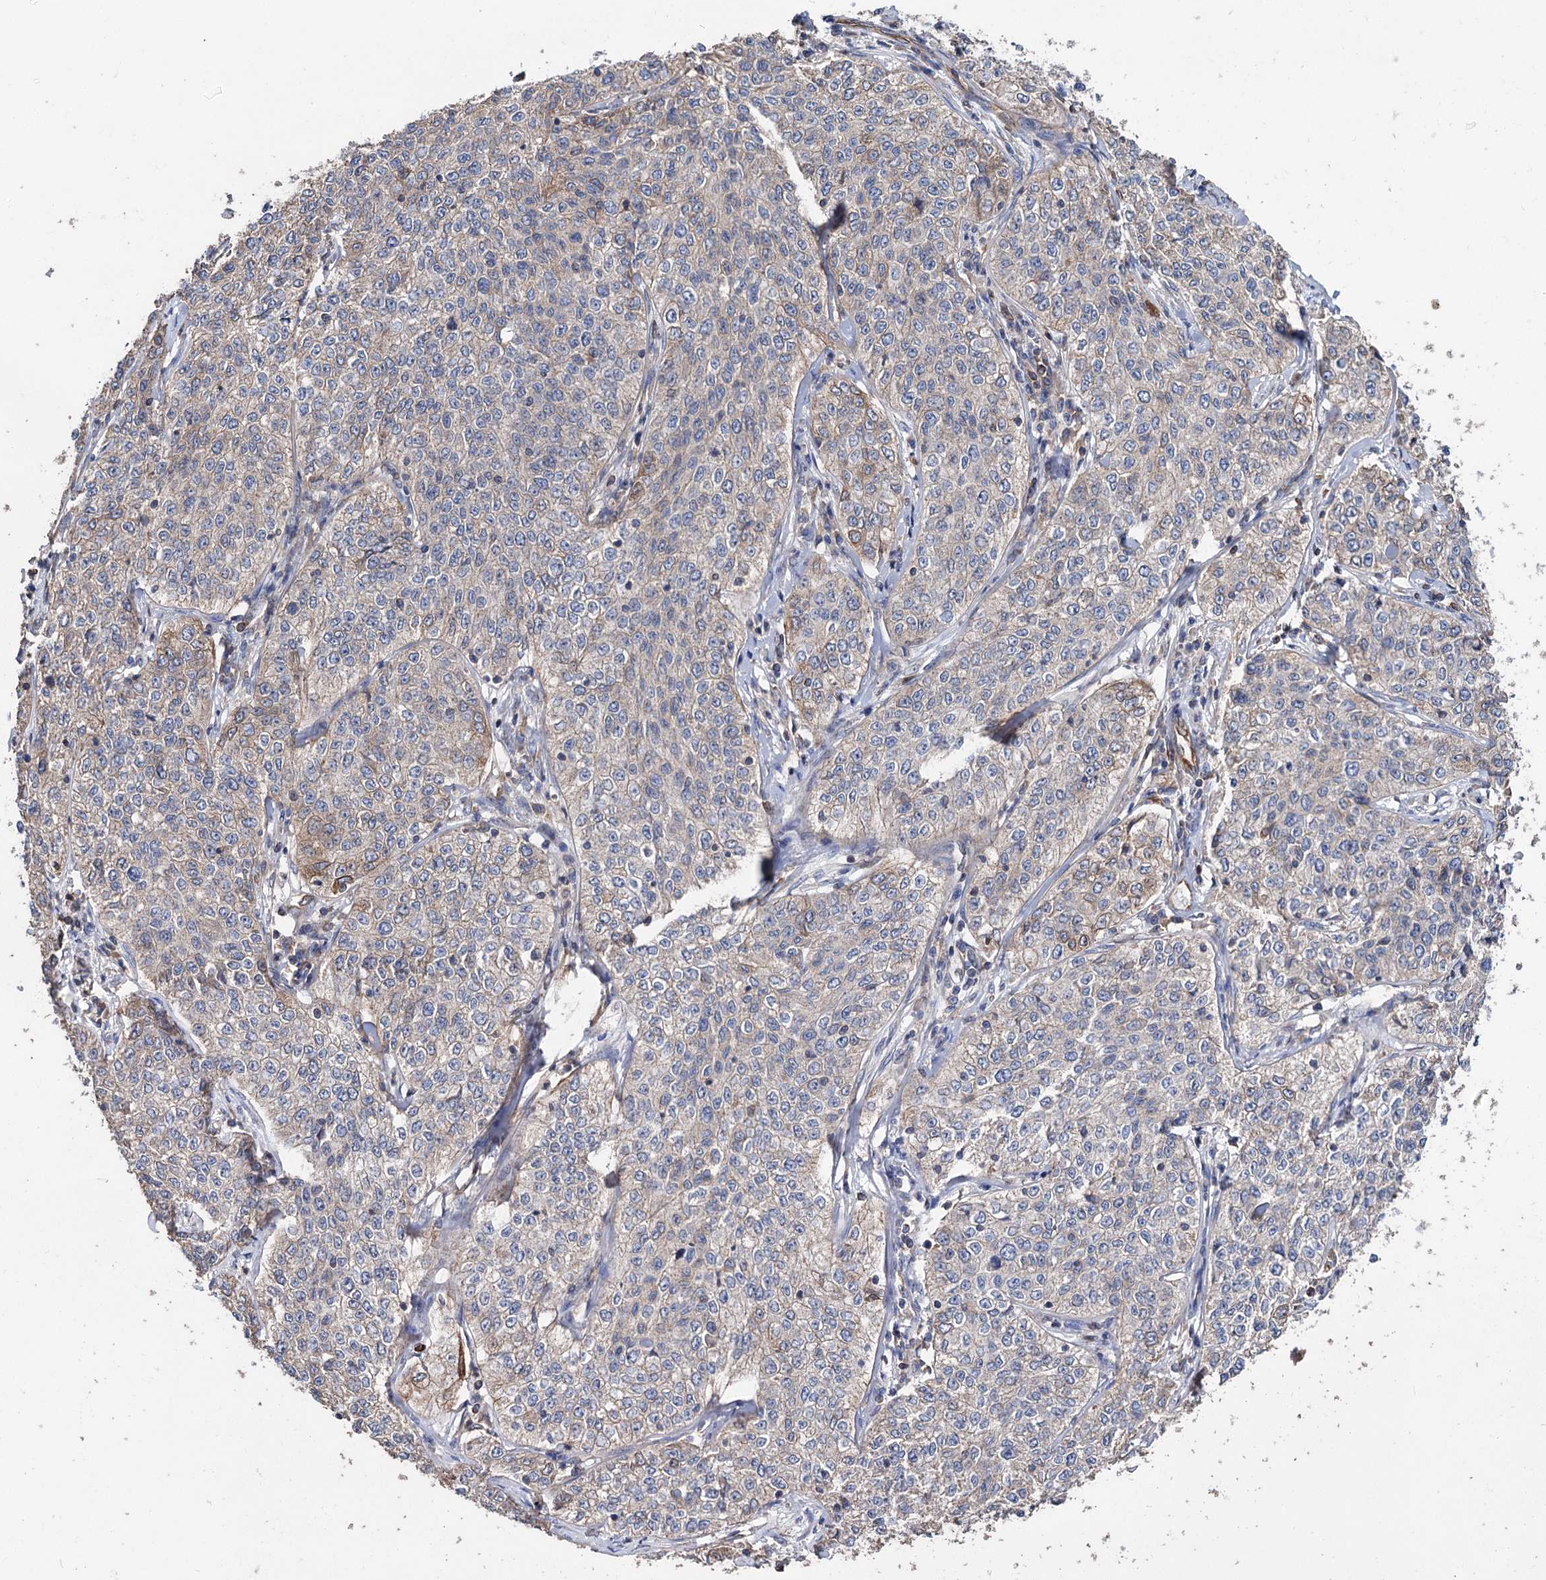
{"staining": {"intensity": "weak", "quantity": "<25%", "location": "cytoplasmic/membranous"}, "tissue": "cervical cancer", "cell_type": "Tumor cells", "image_type": "cancer", "snomed": [{"axis": "morphology", "description": "Squamous cell carcinoma, NOS"}, {"axis": "topography", "description": "Cervix"}], "caption": "IHC histopathology image of human cervical cancer (squamous cell carcinoma) stained for a protein (brown), which shows no staining in tumor cells.", "gene": "STING1", "patient": {"sex": "female", "age": 35}}